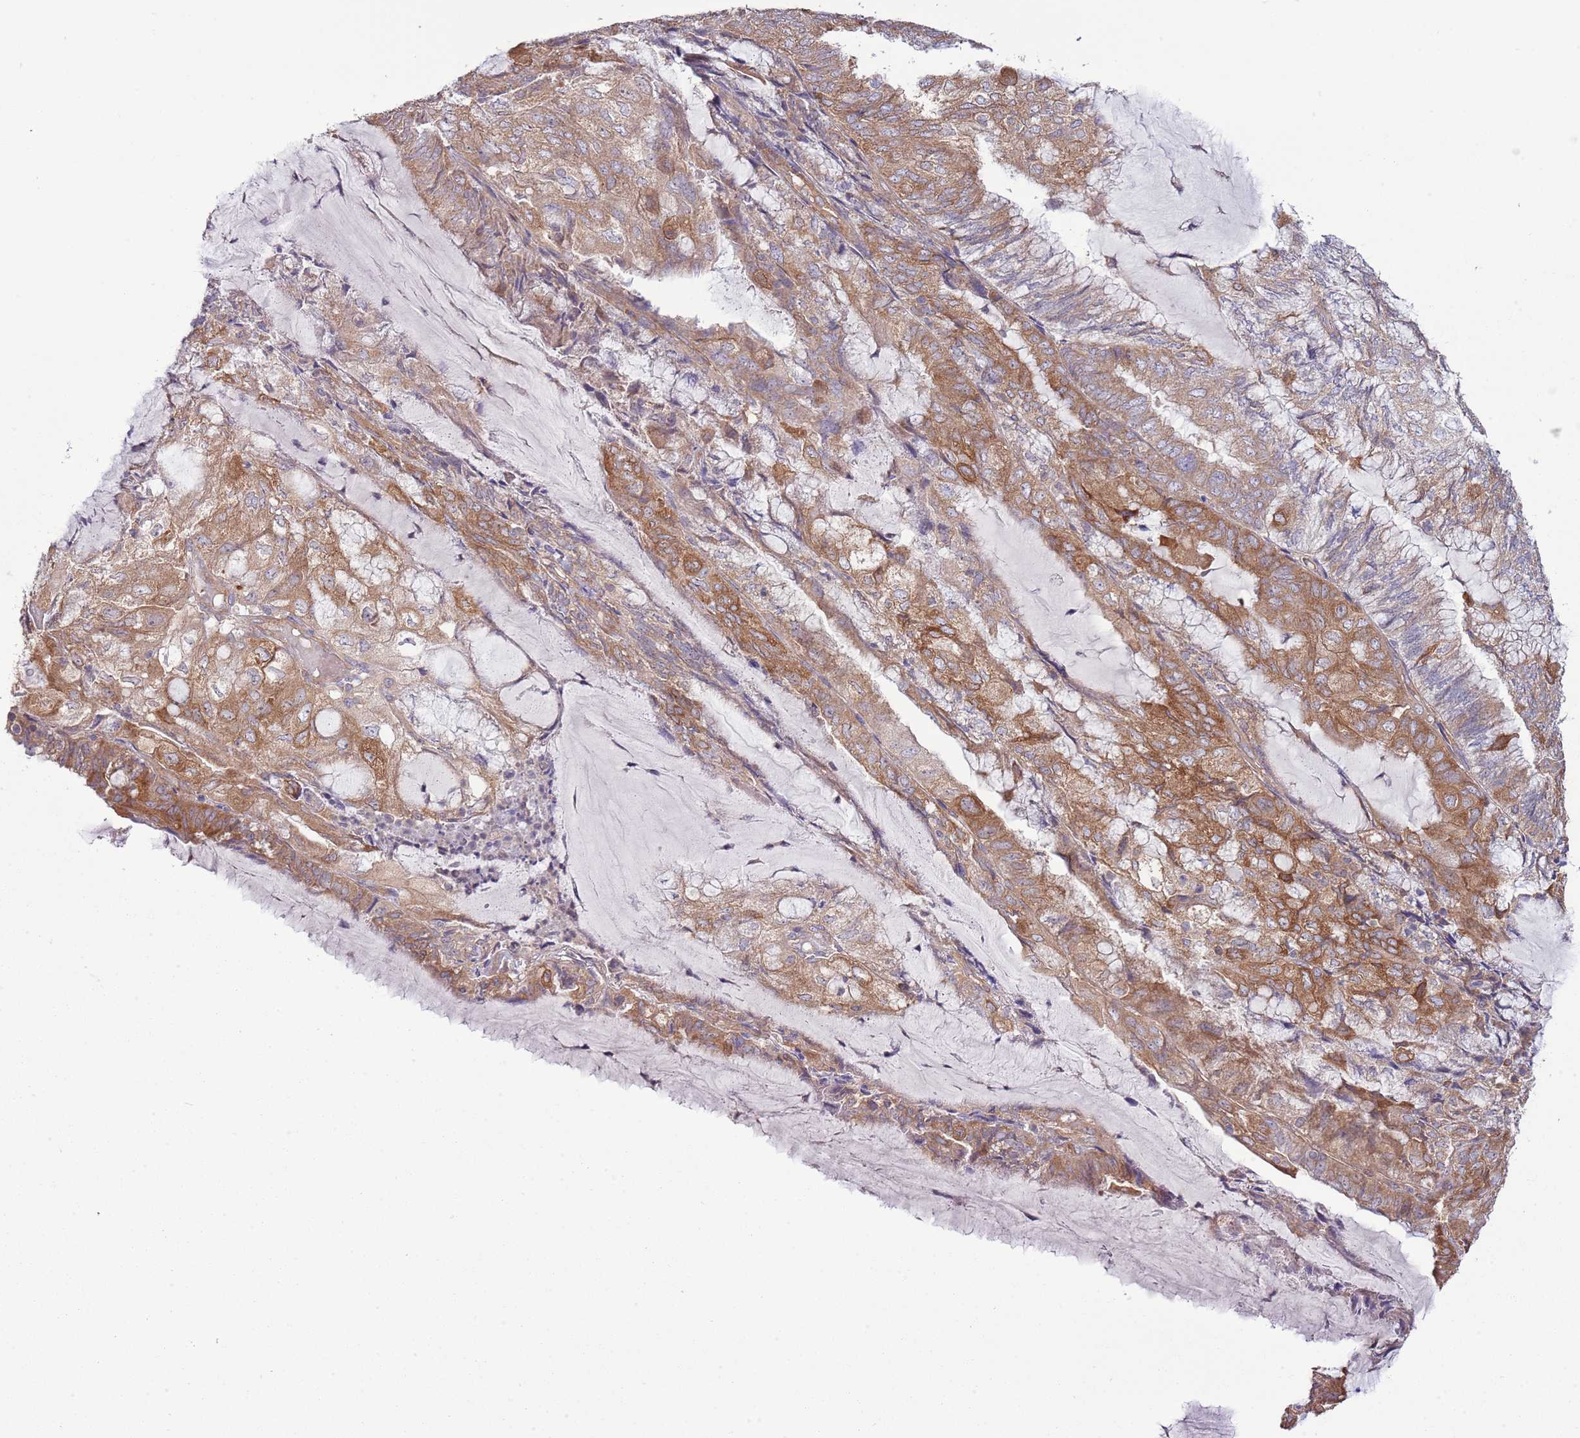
{"staining": {"intensity": "moderate", "quantity": ">75%", "location": "cytoplasmic/membranous"}, "tissue": "endometrial cancer", "cell_type": "Tumor cells", "image_type": "cancer", "snomed": [{"axis": "morphology", "description": "Adenocarcinoma, NOS"}, {"axis": "topography", "description": "Endometrium"}], "caption": "Immunohistochemical staining of endometrial cancer exhibits medium levels of moderate cytoplasmic/membranous protein positivity in approximately >75% of tumor cells.", "gene": "LPIN2", "patient": {"sex": "female", "age": 81}}